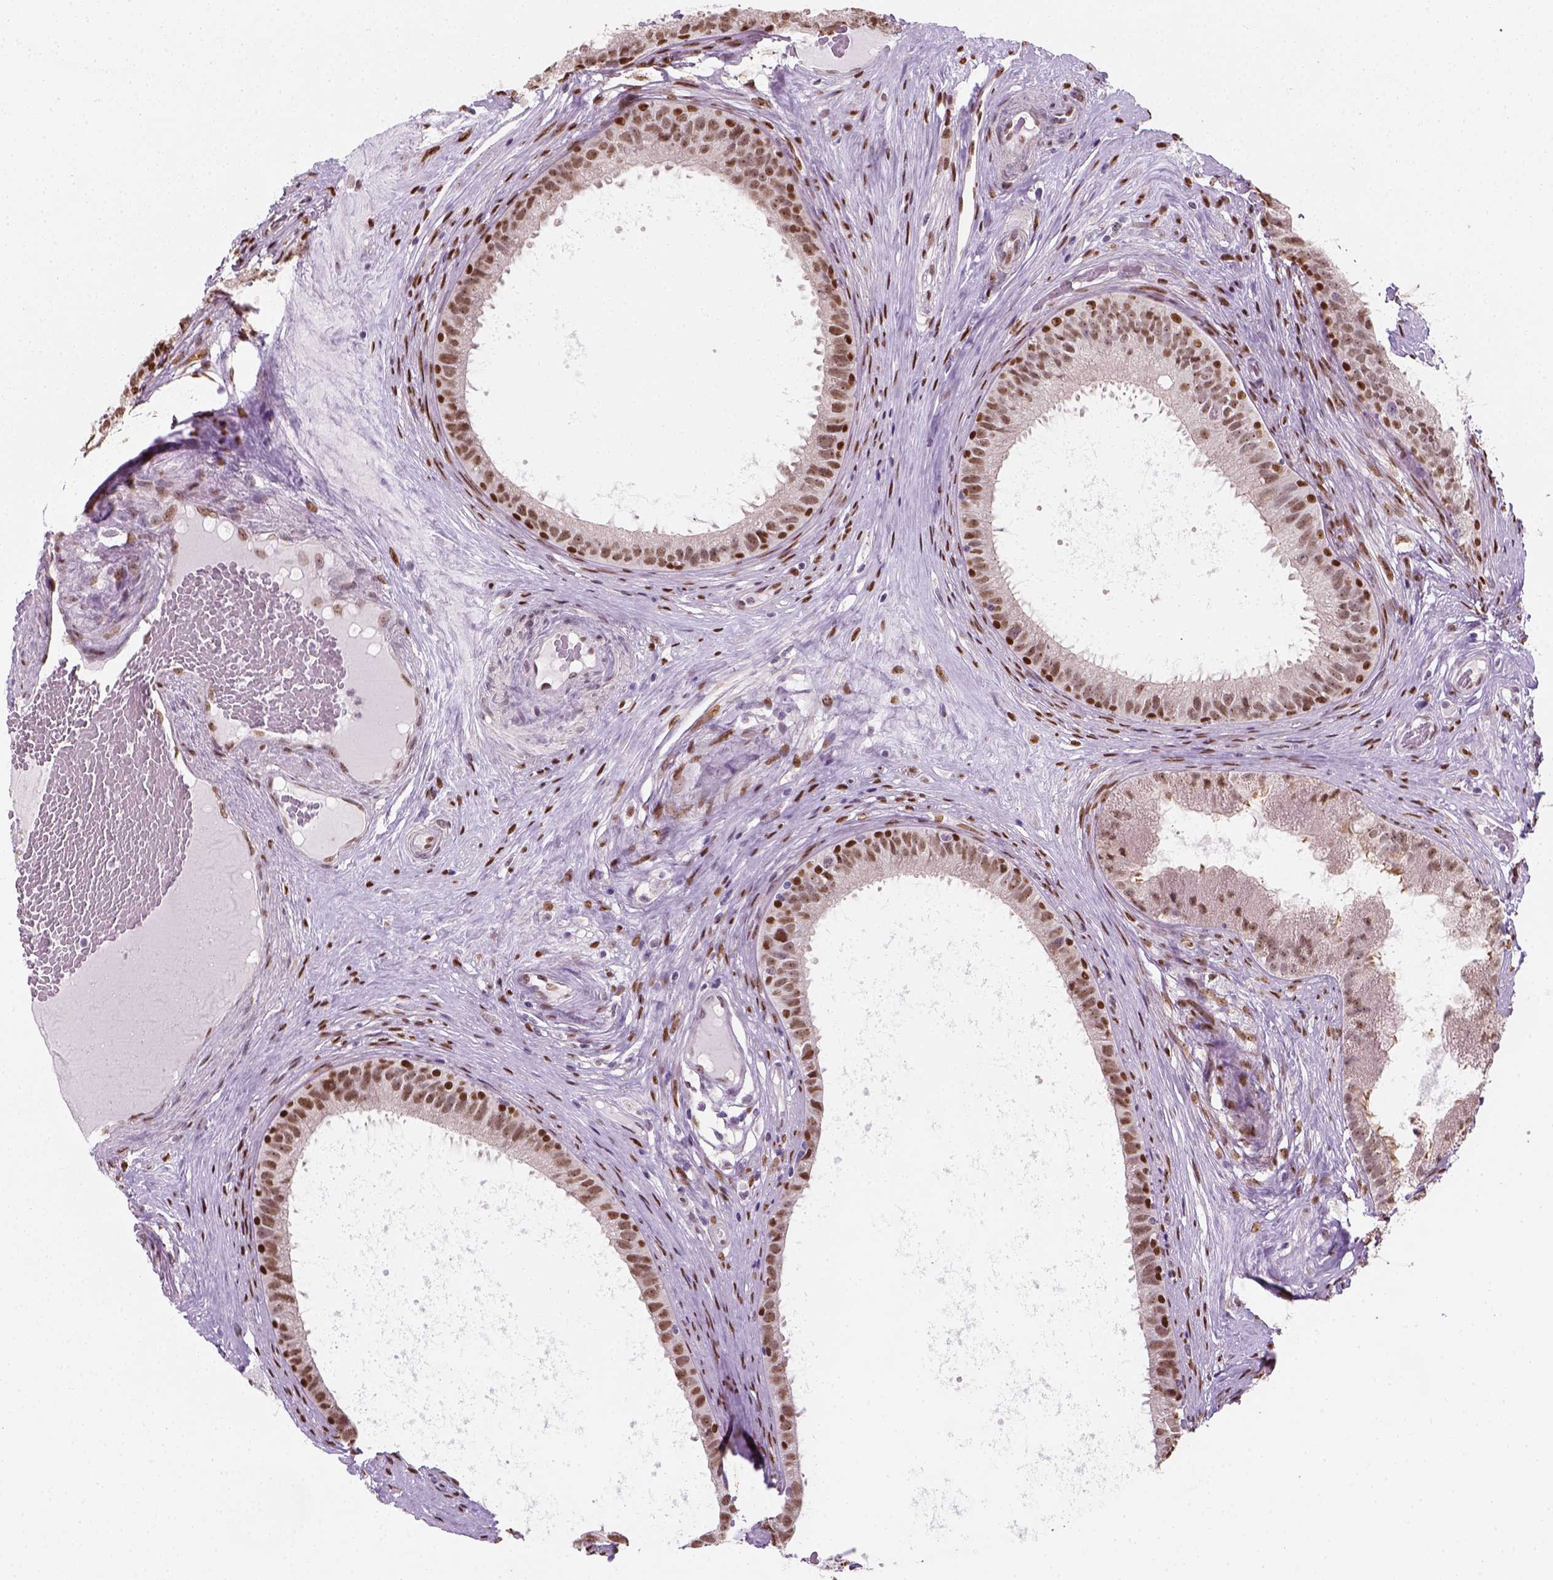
{"staining": {"intensity": "strong", "quantity": "<25%", "location": "nuclear"}, "tissue": "epididymis", "cell_type": "Glandular cells", "image_type": "normal", "snomed": [{"axis": "morphology", "description": "Normal tissue, NOS"}, {"axis": "topography", "description": "Epididymis"}], "caption": "Immunohistochemical staining of unremarkable epididymis demonstrates medium levels of strong nuclear staining in about <25% of glandular cells.", "gene": "C1orf112", "patient": {"sex": "male", "age": 59}}